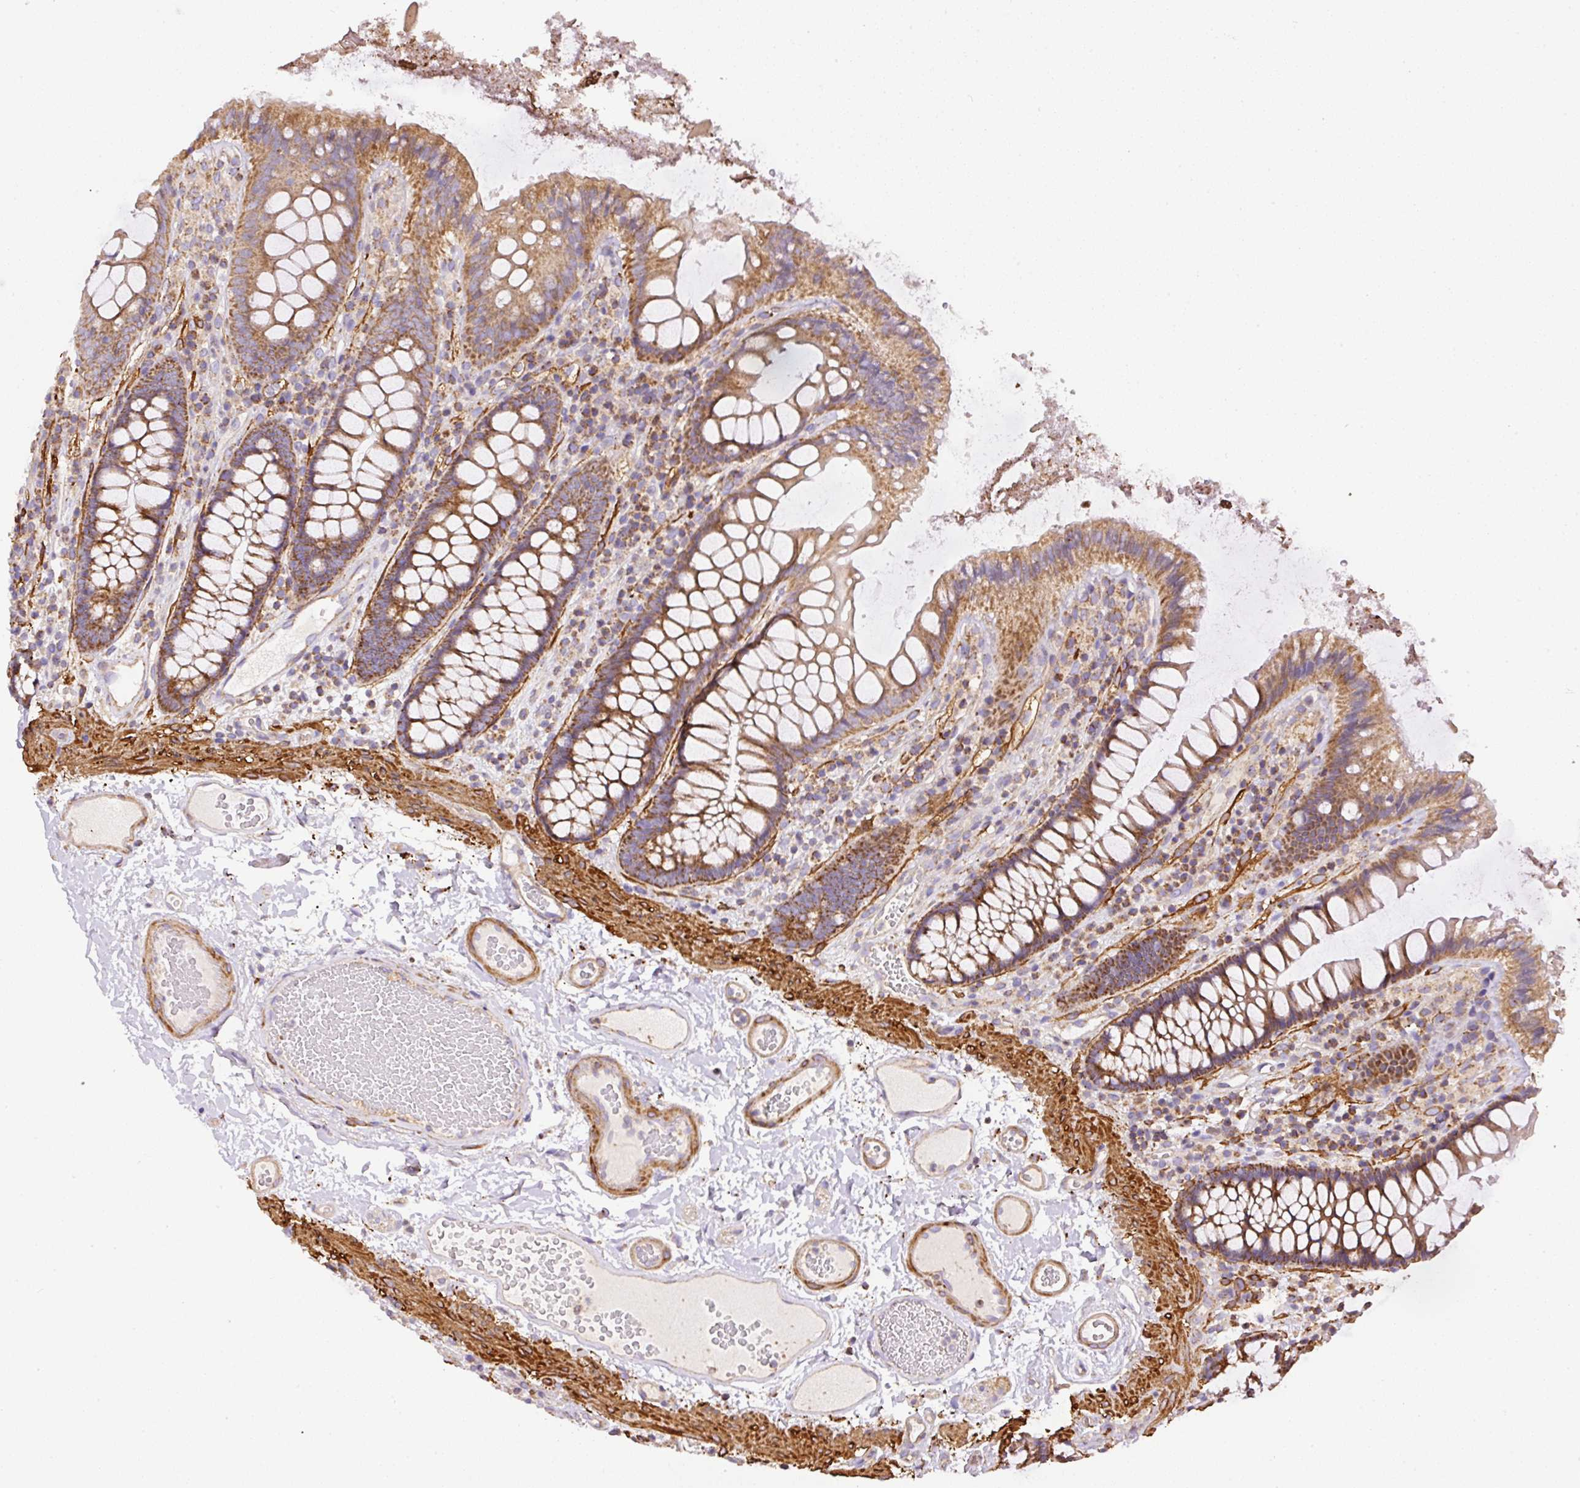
{"staining": {"intensity": "weak", "quantity": ">75%", "location": "cytoplasmic/membranous"}, "tissue": "colon", "cell_type": "Endothelial cells", "image_type": "normal", "snomed": [{"axis": "morphology", "description": "Normal tissue, NOS"}, {"axis": "topography", "description": "Colon"}], "caption": "Protein expression analysis of normal colon exhibits weak cytoplasmic/membranous staining in about >75% of endothelial cells.", "gene": "NDUFAF2", "patient": {"sex": "male", "age": 84}}